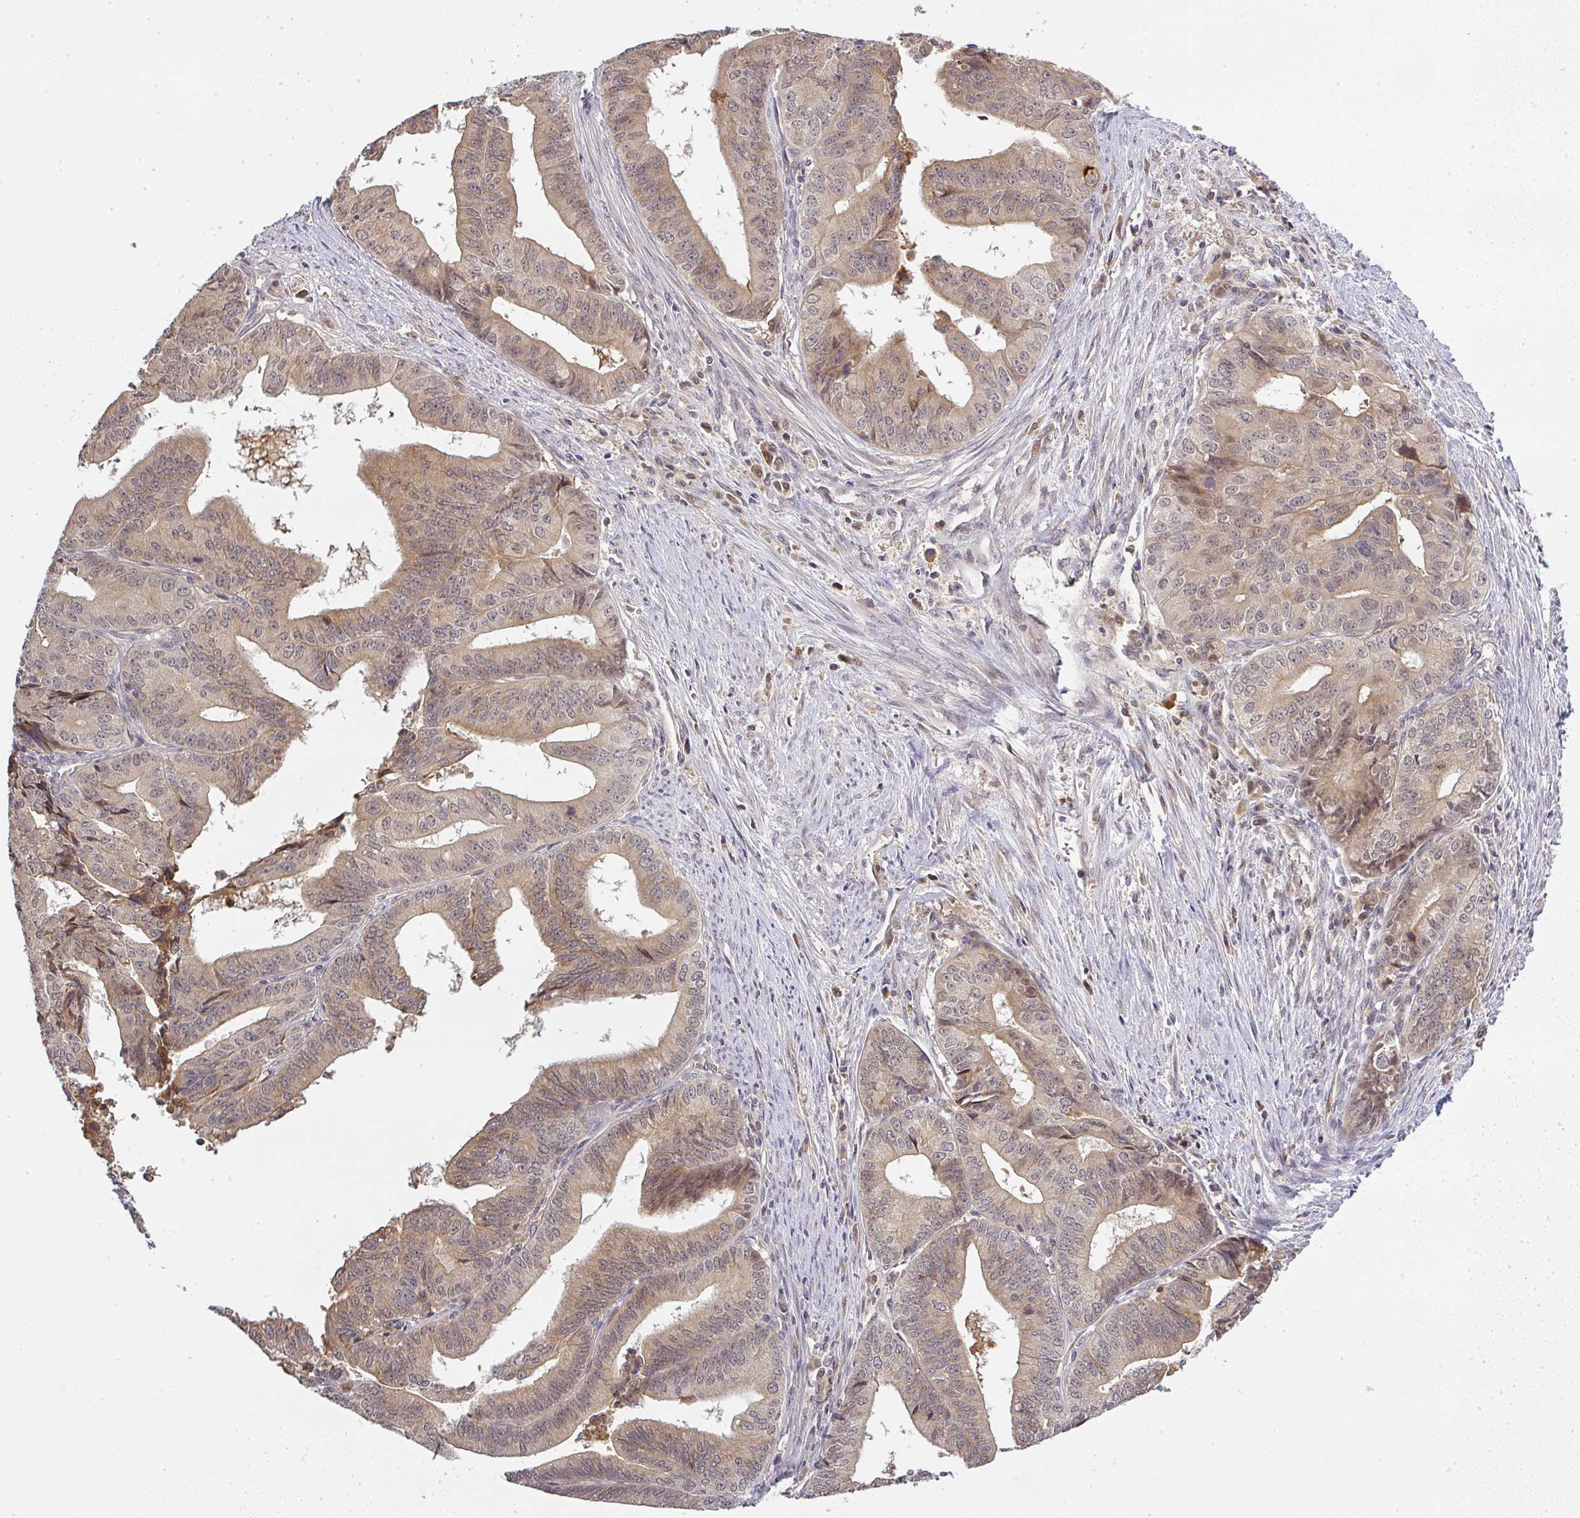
{"staining": {"intensity": "weak", "quantity": ">75%", "location": "cytoplasmic/membranous"}, "tissue": "endometrial cancer", "cell_type": "Tumor cells", "image_type": "cancer", "snomed": [{"axis": "morphology", "description": "Adenocarcinoma, NOS"}, {"axis": "topography", "description": "Endometrium"}], "caption": "An image of adenocarcinoma (endometrial) stained for a protein shows weak cytoplasmic/membranous brown staining in tumor cells. The protein is shown in brown color, while the nuclei are stained blue.", "gene": "FAM153A", "patient": {"sex": "female", "age": 65}}